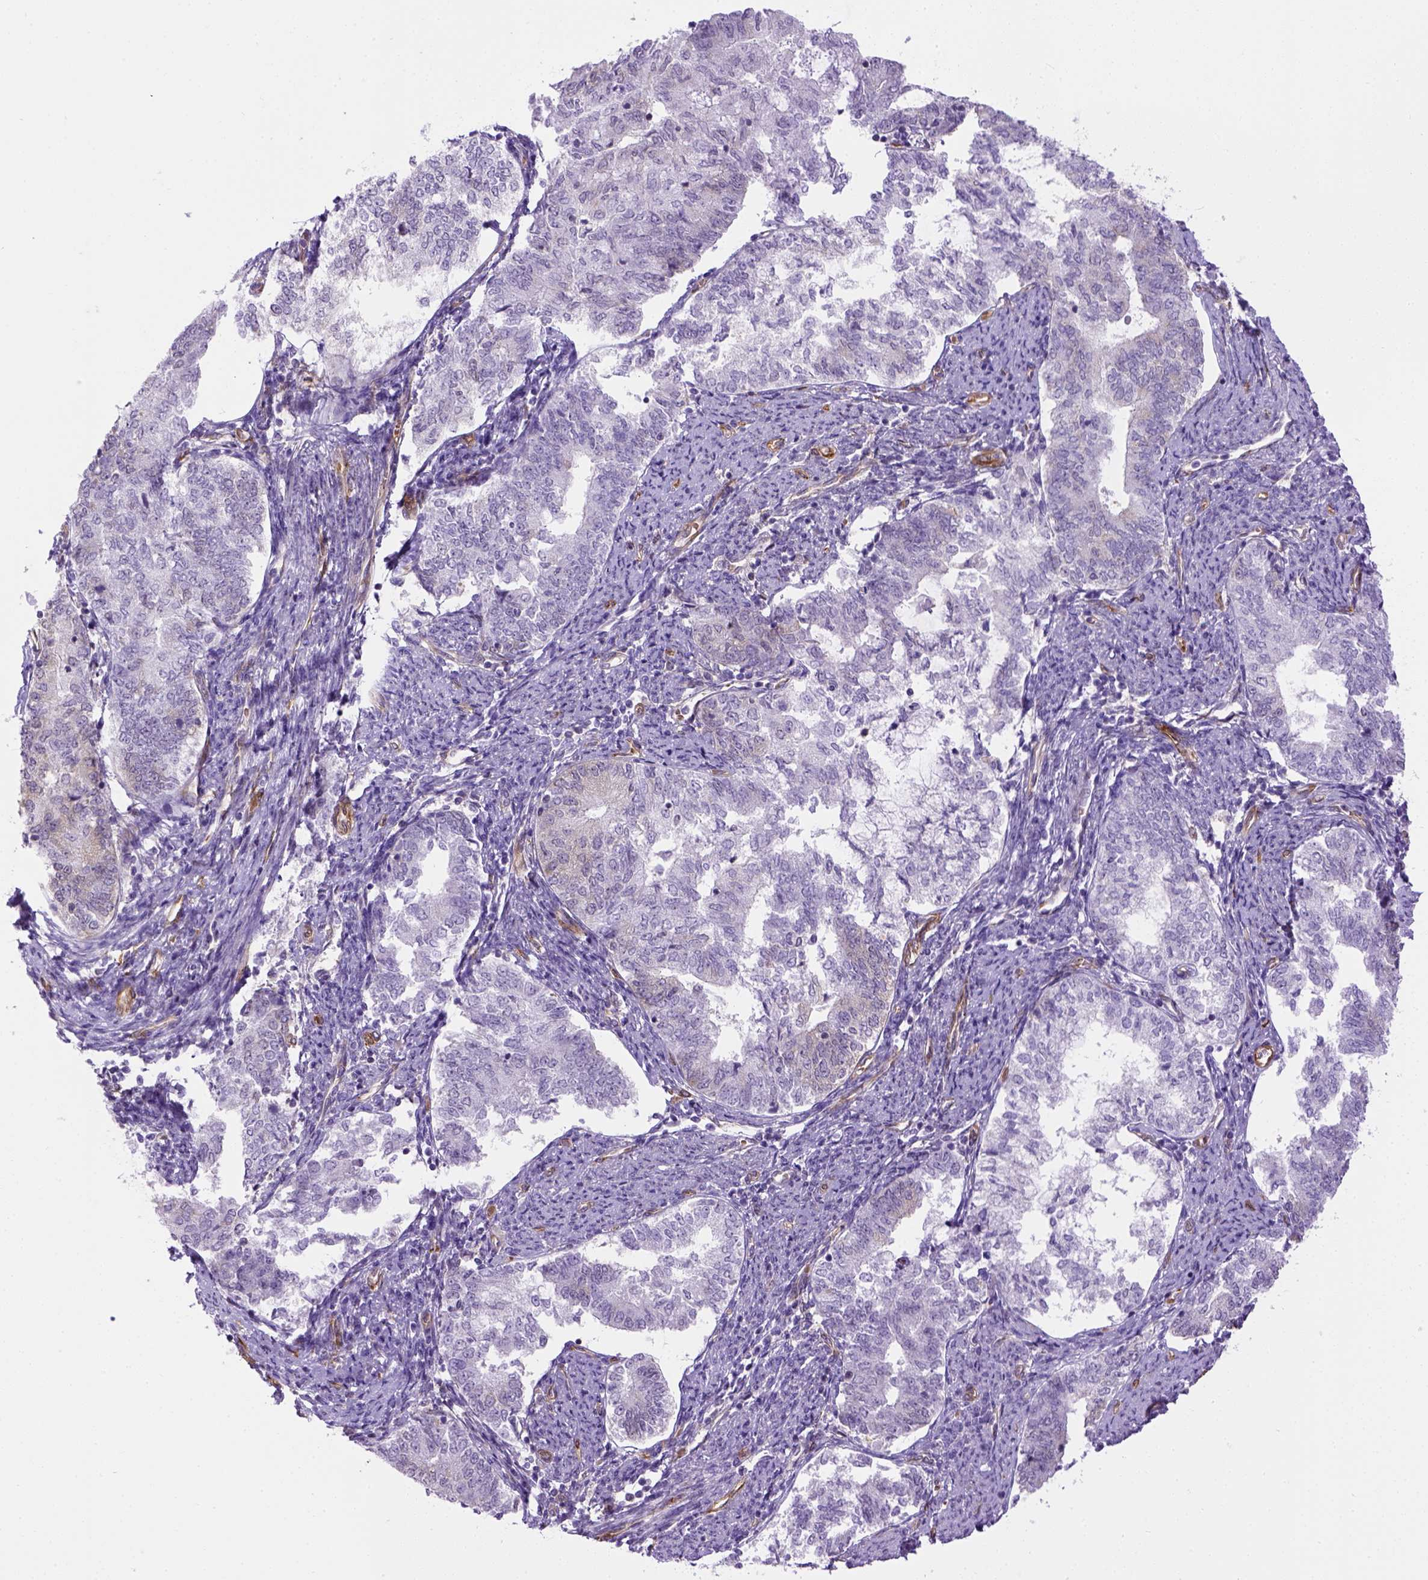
{"staining": {"intensity": "negative", "quantity": "none", "location": "none"}, "tissue": "endometrial cancer", "cell_type": "Tumor cells", "image_type": "cancer", "snomed": [{"axis": "morphology", "description": "Adenocarcinoma, NOS"}, {"axis": "topography", "description": "Endometrium"}], "caption": "Endometrial cancer stained for a protein using IHC demonstrates no positivity tumor cells.", "gene": "KAZN", "patient": {"sex": "female", "age": 65}}